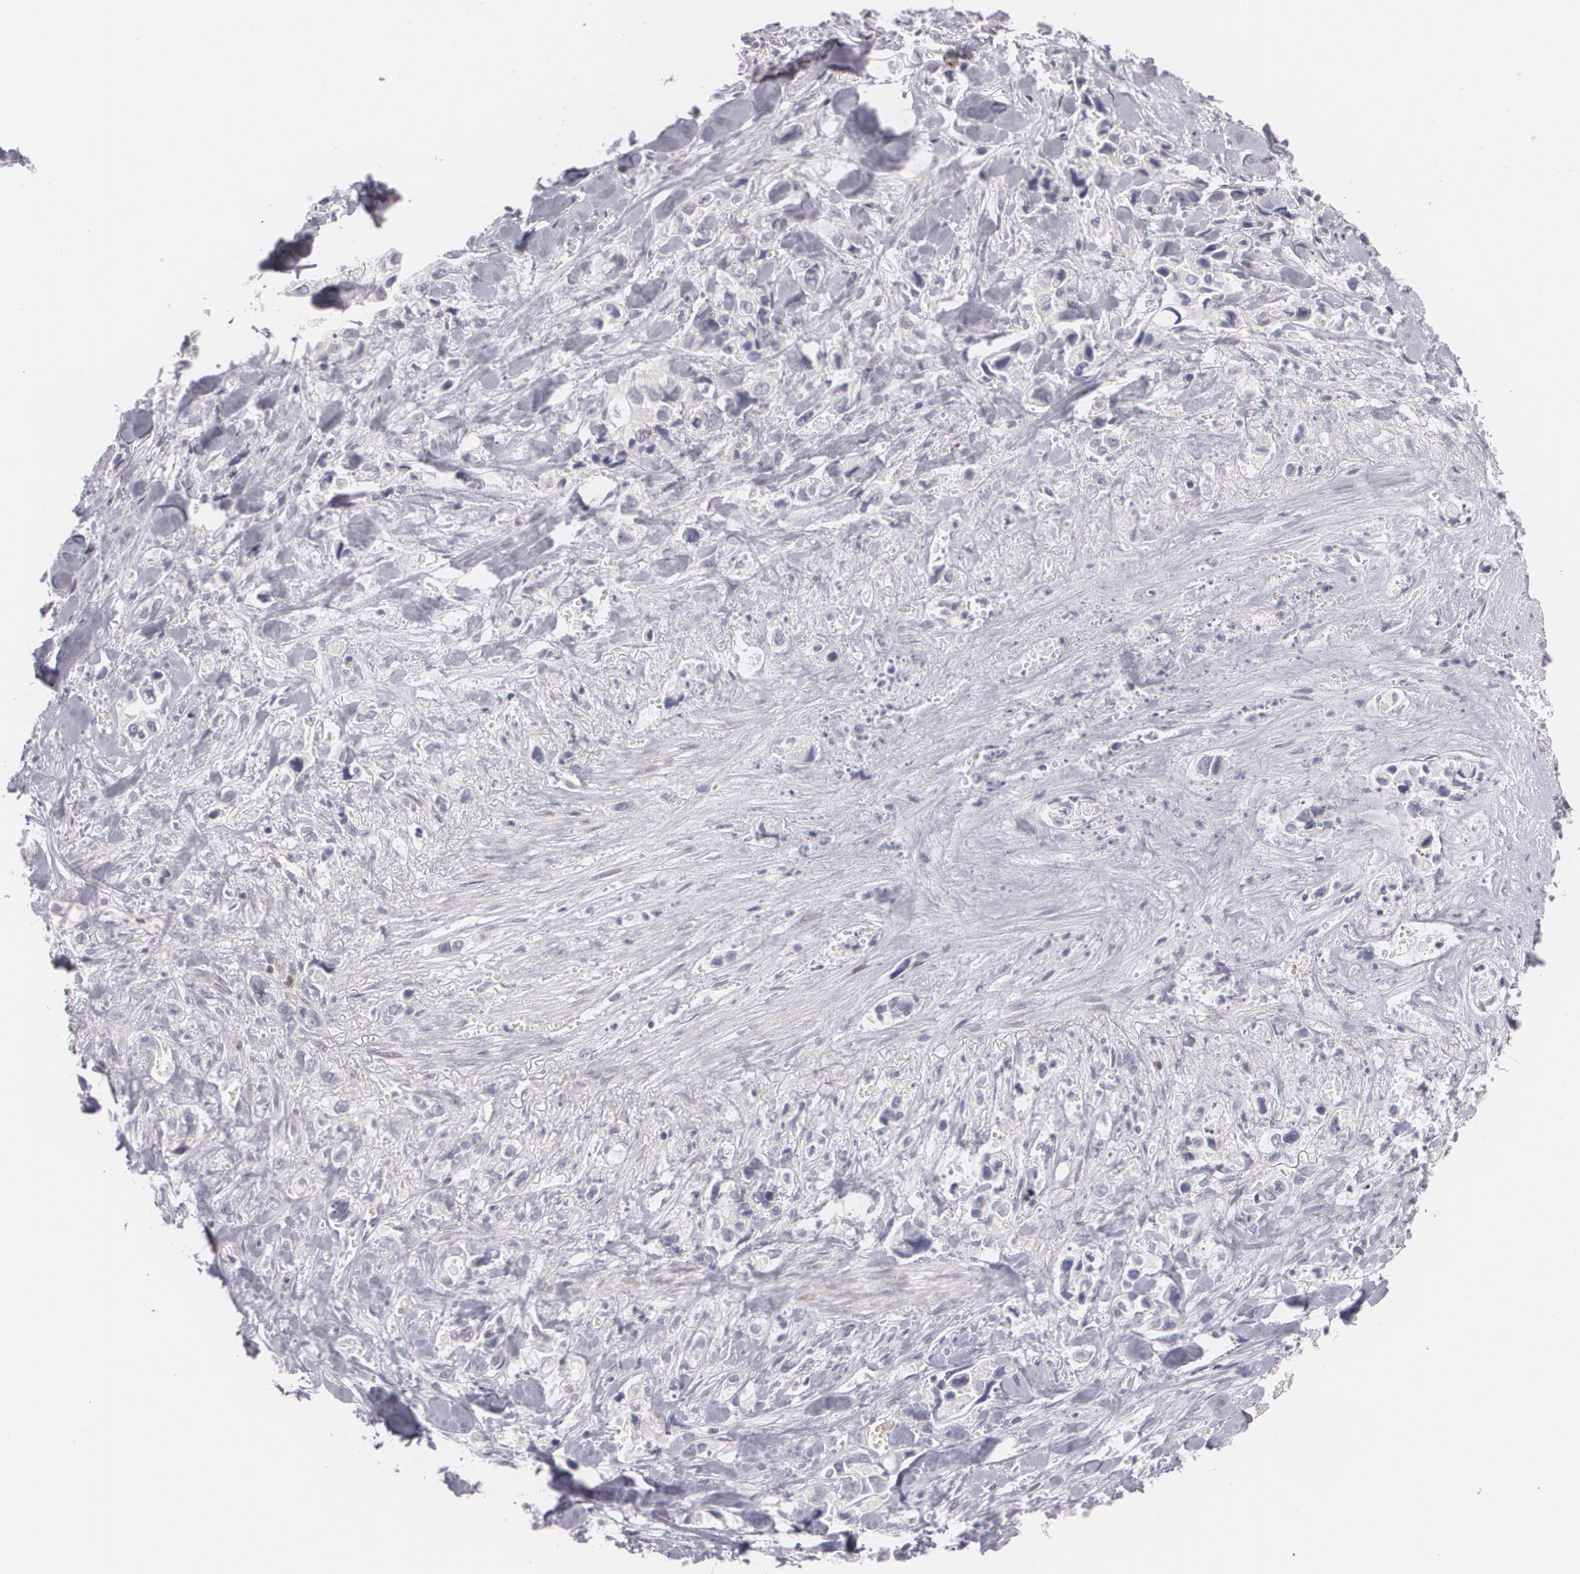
{"staining": {"intensity": "negative", "quantity": "none", "location": "none"}, "tissue": "pancreatic cancer", "cell_type": "Tumor cells", "image_type": "cancer", "snomed": [{"axis": "morphology", "description": "Adenocarcinoma, NOS"}, {"axis": "topography", "description": "Pancreas"}], "caption": "A high-resolution image shows immunohistochemistry (IHC) staining of pancreatic adenocarcinoma, which displays no significant staining in tumor cells.", "gene": "ZBTB16", "patient": {"sex": "male", "age": 69}}